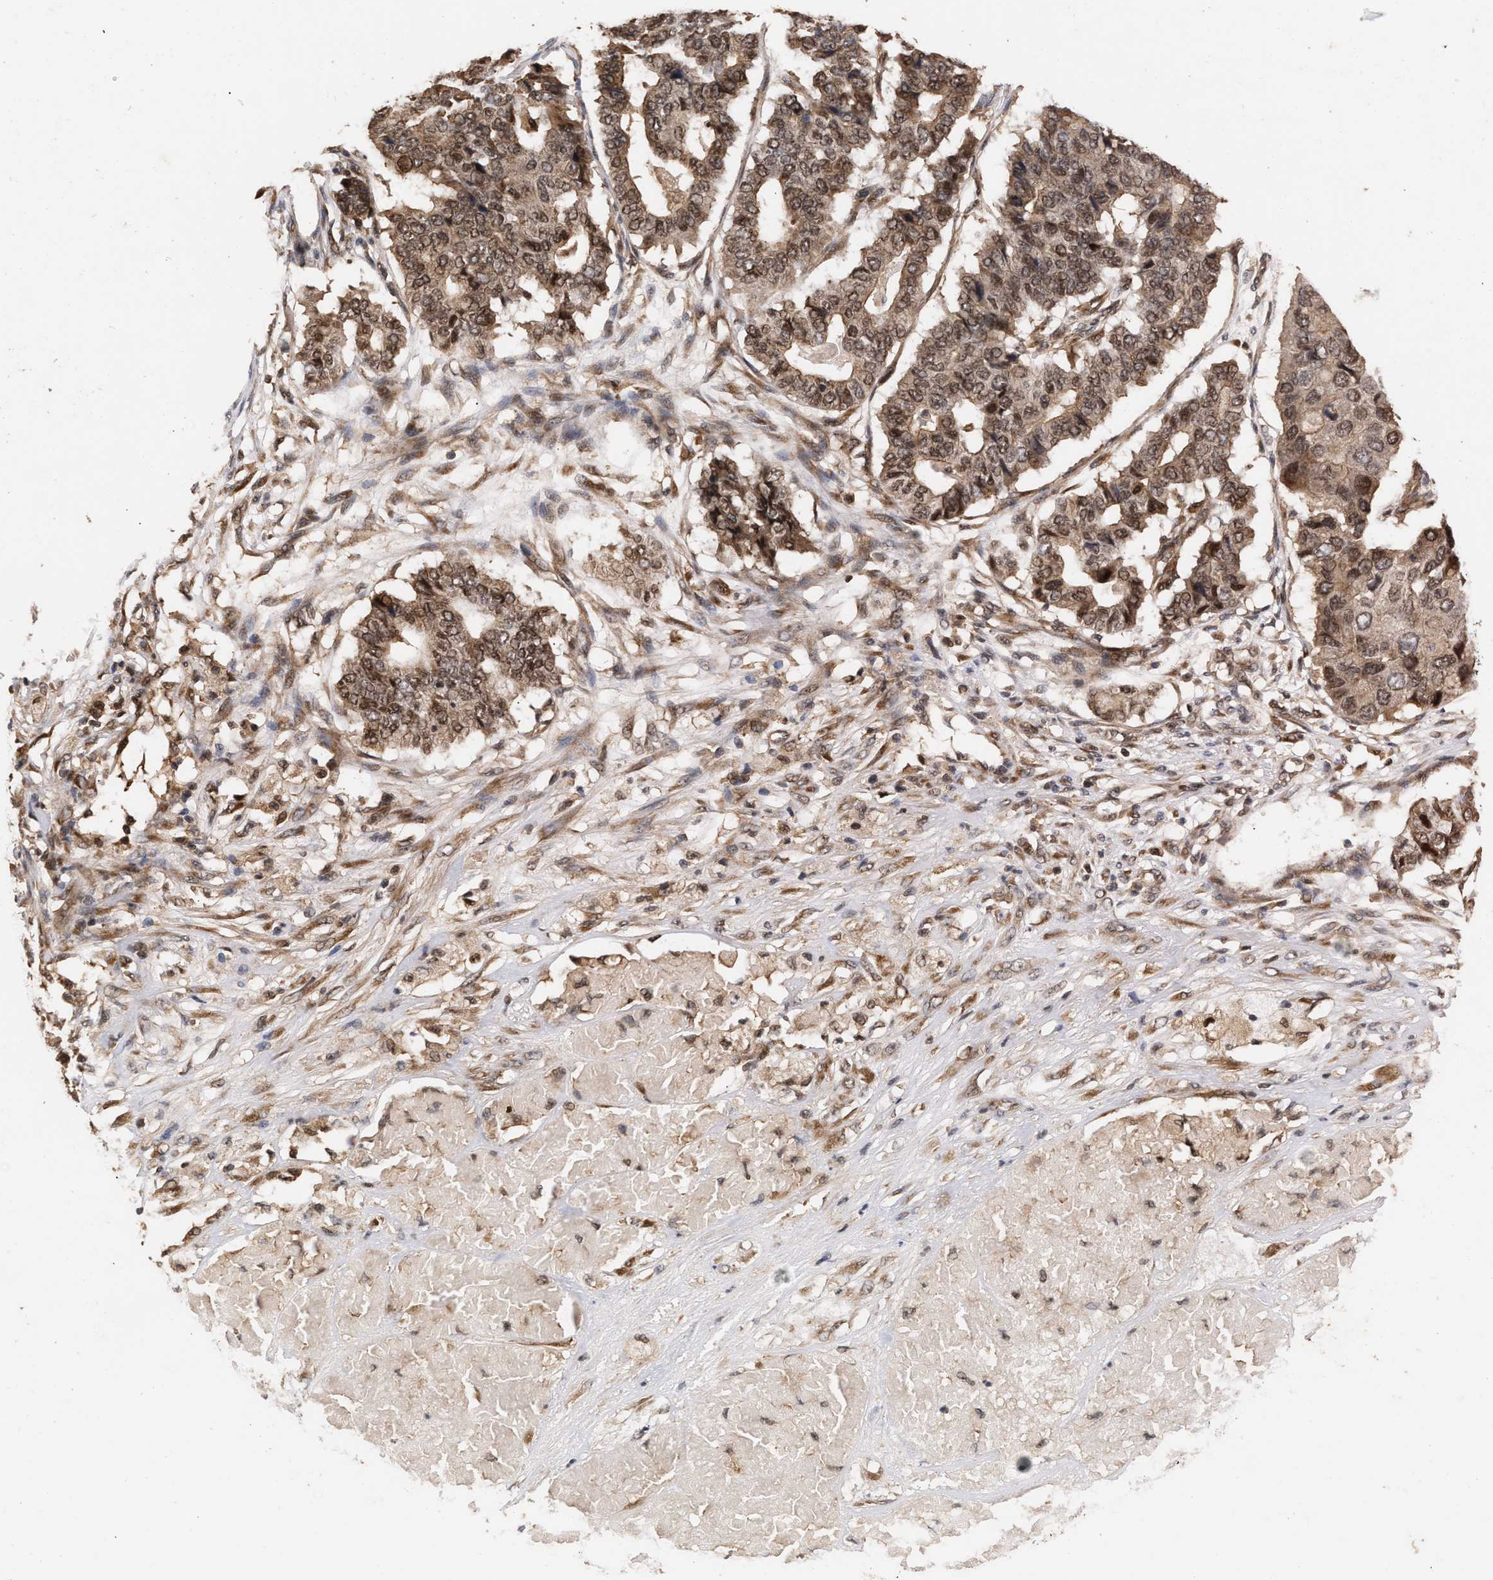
{"staining": {"intensity": "moderate", "quantity": ">75%", "location": "cytoplasmic/membranous,nuclear"}, "tissue": "pancreatic cancer", "cell_type": "Tumor cells", "image_type": "cancer", "snomed": [{"axis": "morphology", "description": "Adenocarcinoma, NOS"}, {"axis": "topography", "description": "Pancreas"}], "caption": "Human pancreatic cancer stained with a brown dye exhibits moderate cytoplasmic/membranous and nuclear positive positivity in about >75% of tumor cells.", "gene": "ABHD5", "patient": {"sex": "male", "age": 50}}